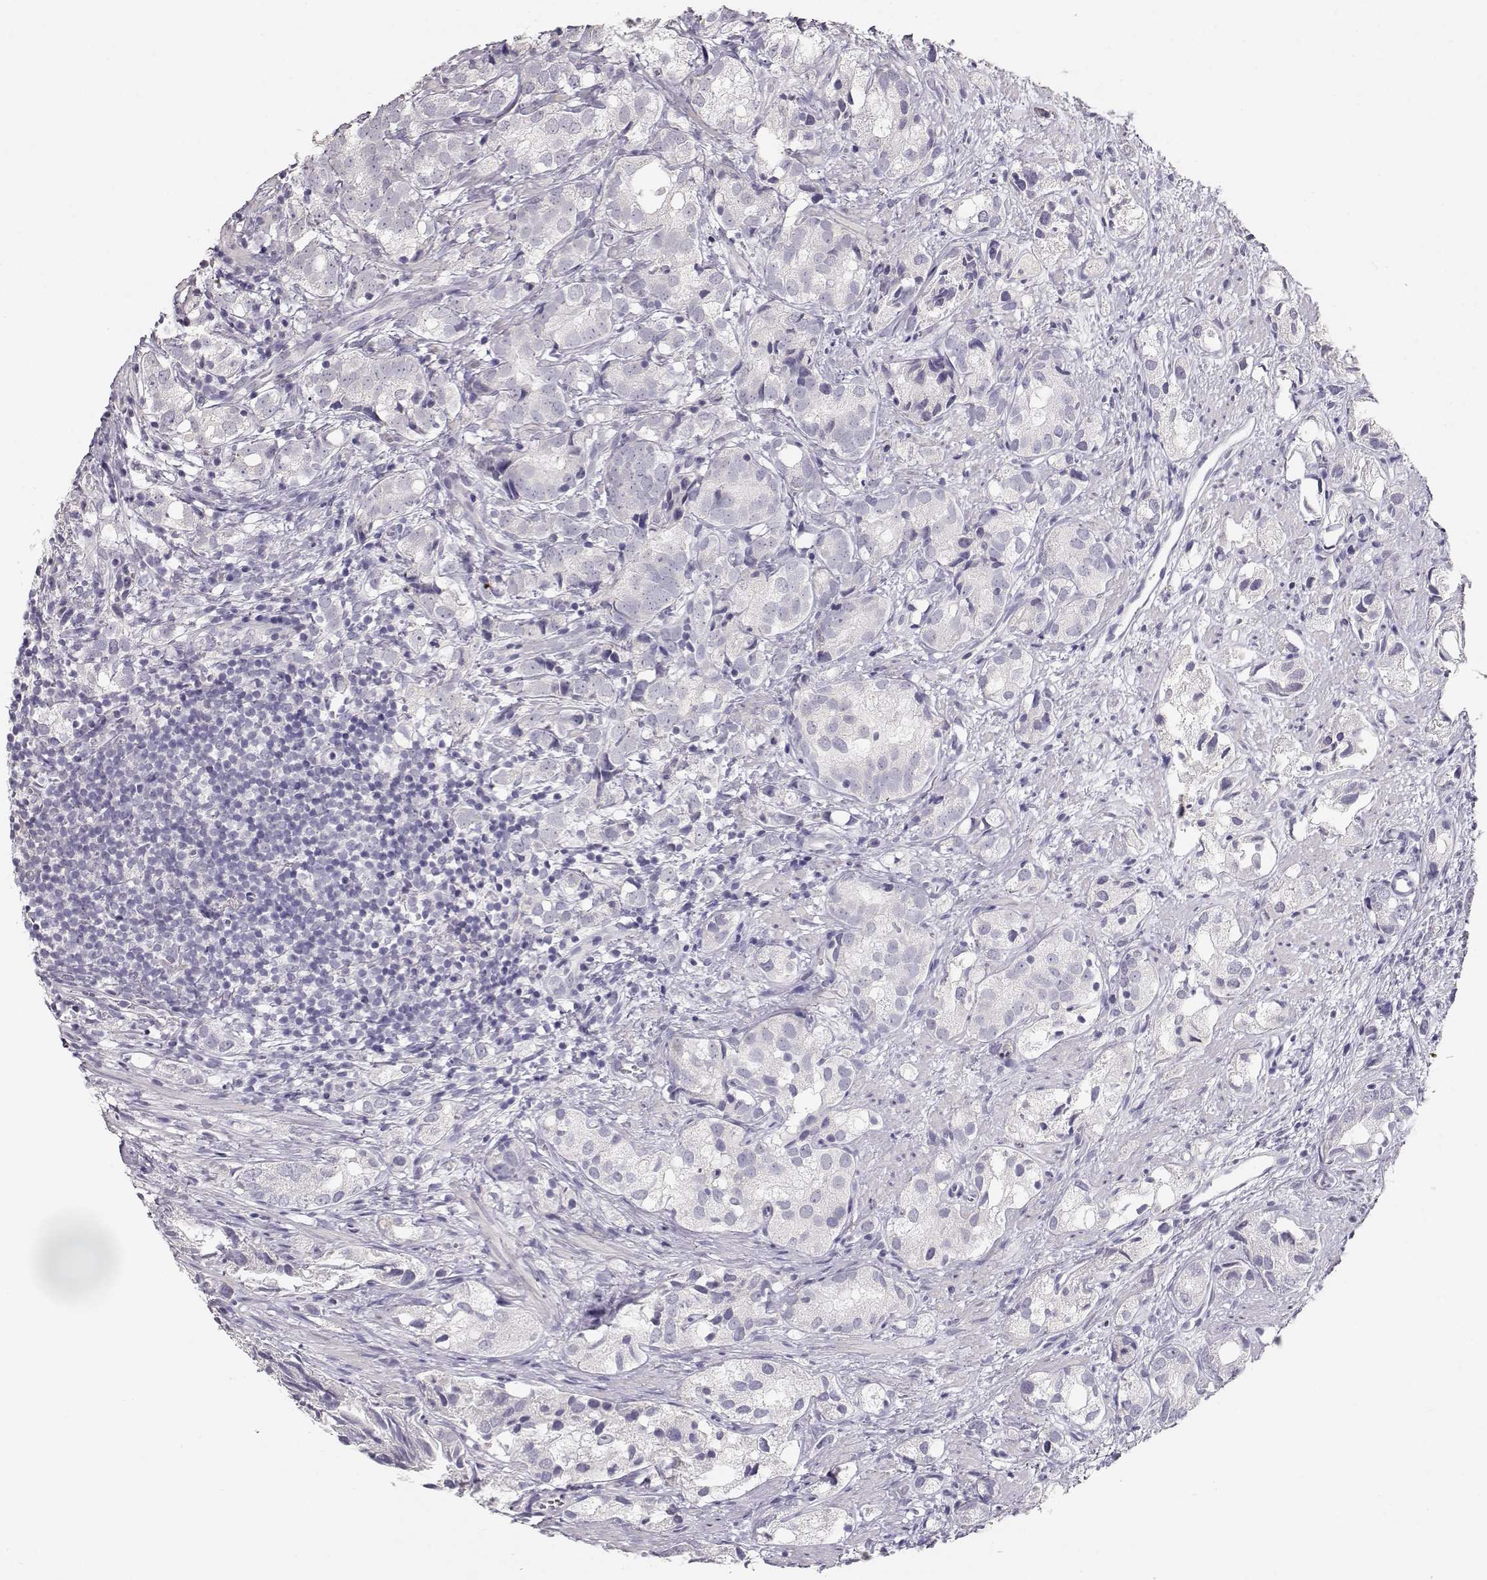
{"staining": {"intensity": "negative", "quantity": "none", "location": "none"}, "tissue": "prostate cancer", "cell_type": "Tumor cells", "image_type": "cancer", "snomed": [{"axis": "morphology", "description": "Adenocarcinoma, High grade"}, {"axis": "topography", "description": "Prostate"}], "caption": "There is no significant expression in tumor cells of prostate high-grade adenocarcinoma.", "gene": "MAGEC1", "patient": {"sex": "male", "age": 82}}